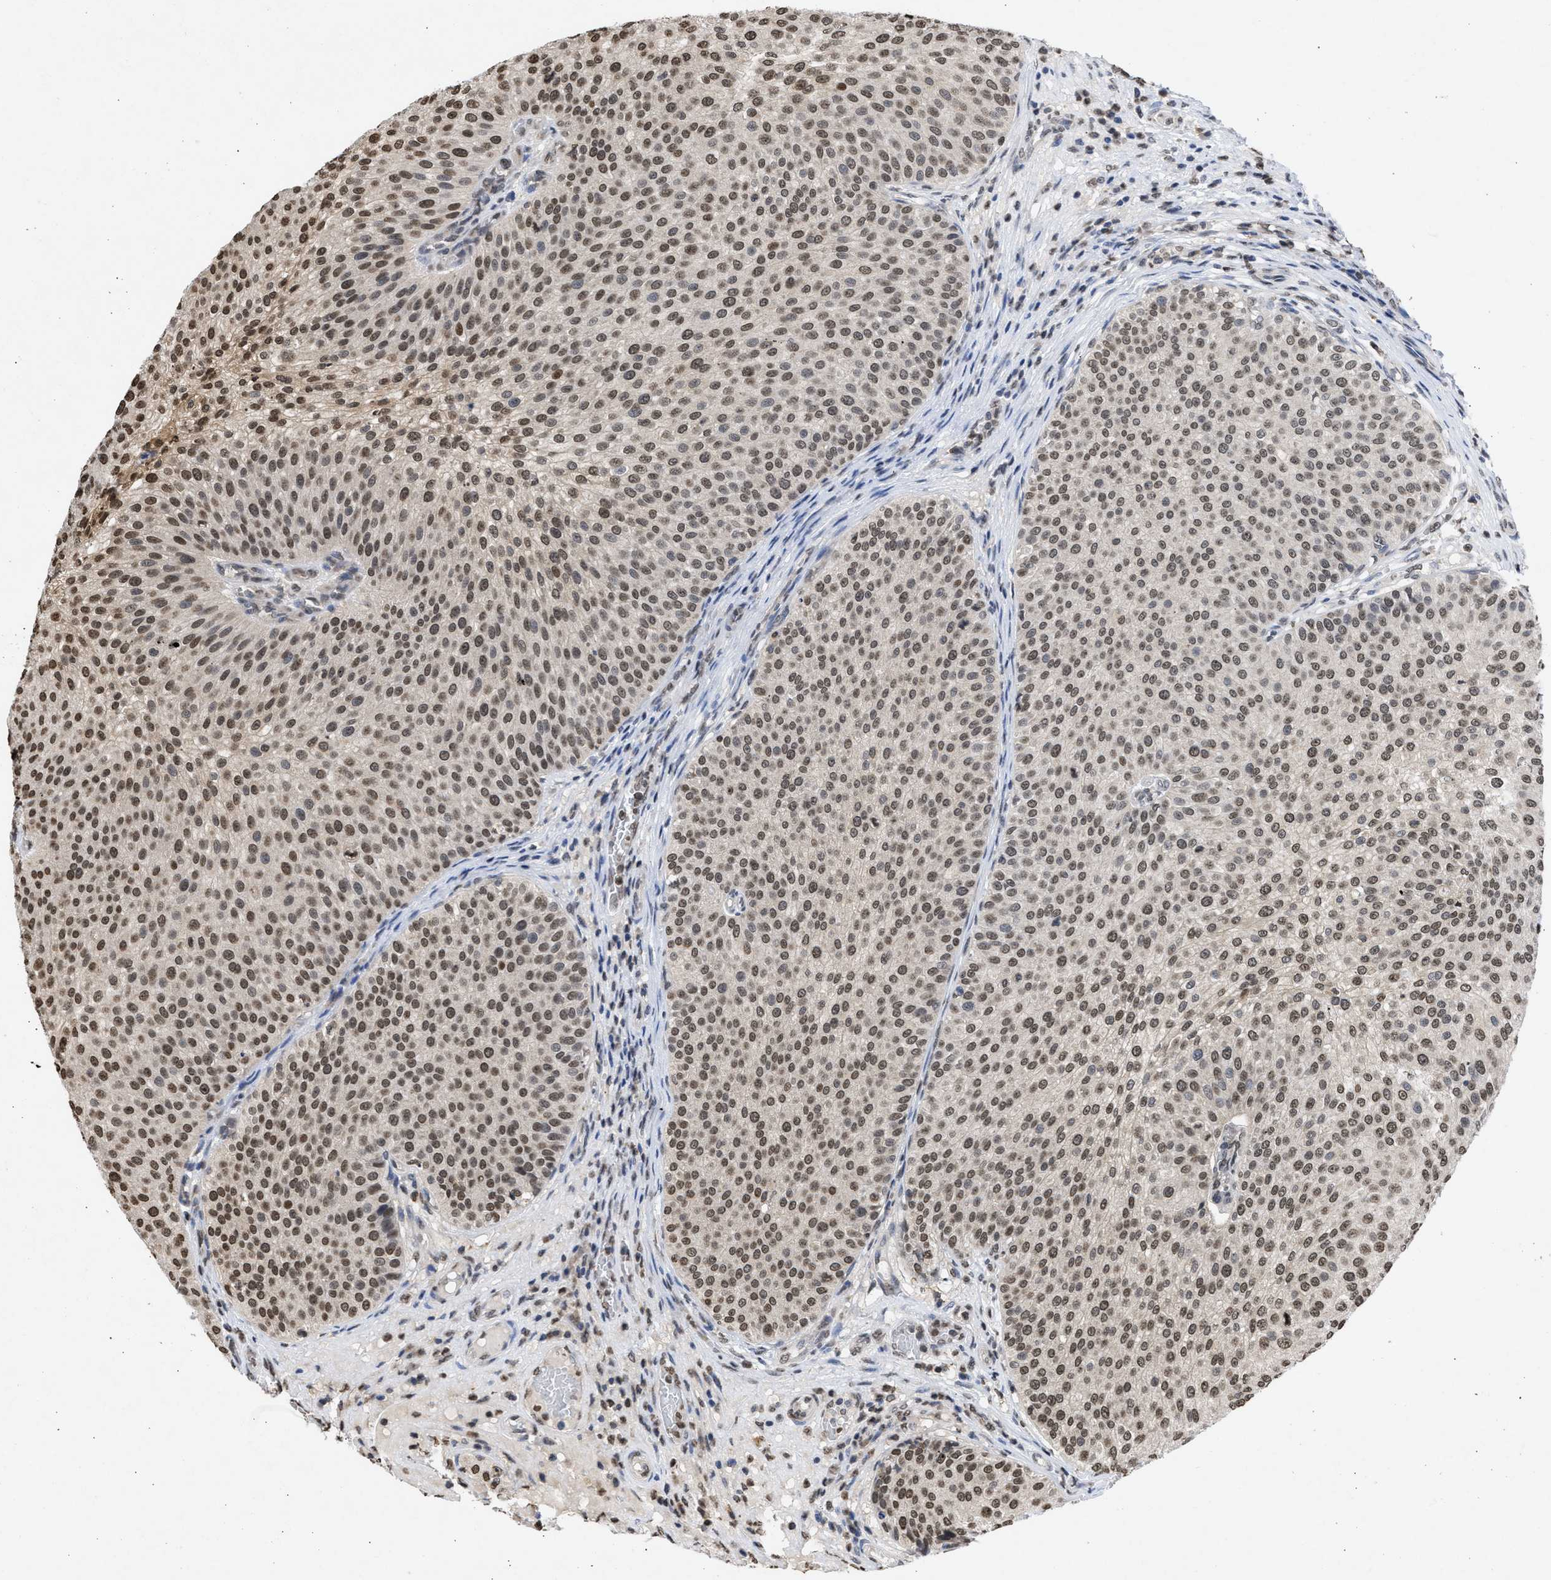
{"staining": {"intensity": "moderate", "quantity": ">75%", "location": "nuclear"}, "tissue": "urothelial cancer", "cell_type": "Tumor cells", "image_type": "cancer", "snomed": [{"axis": "morphology", "description": "Urothelial carcinoma, Low grade"}, {"axis": "topography", "description": "Smooth muscle"}, {"axis": "topography", "description": "Urinary bladder"}], "caption": "Urothelial cancer stained for a protein (brown) displays moderate nuclear positive staining in about >75% of tumor cells.", "gene": "NUP35", "patient": {"sex": "male", "age": 60}}